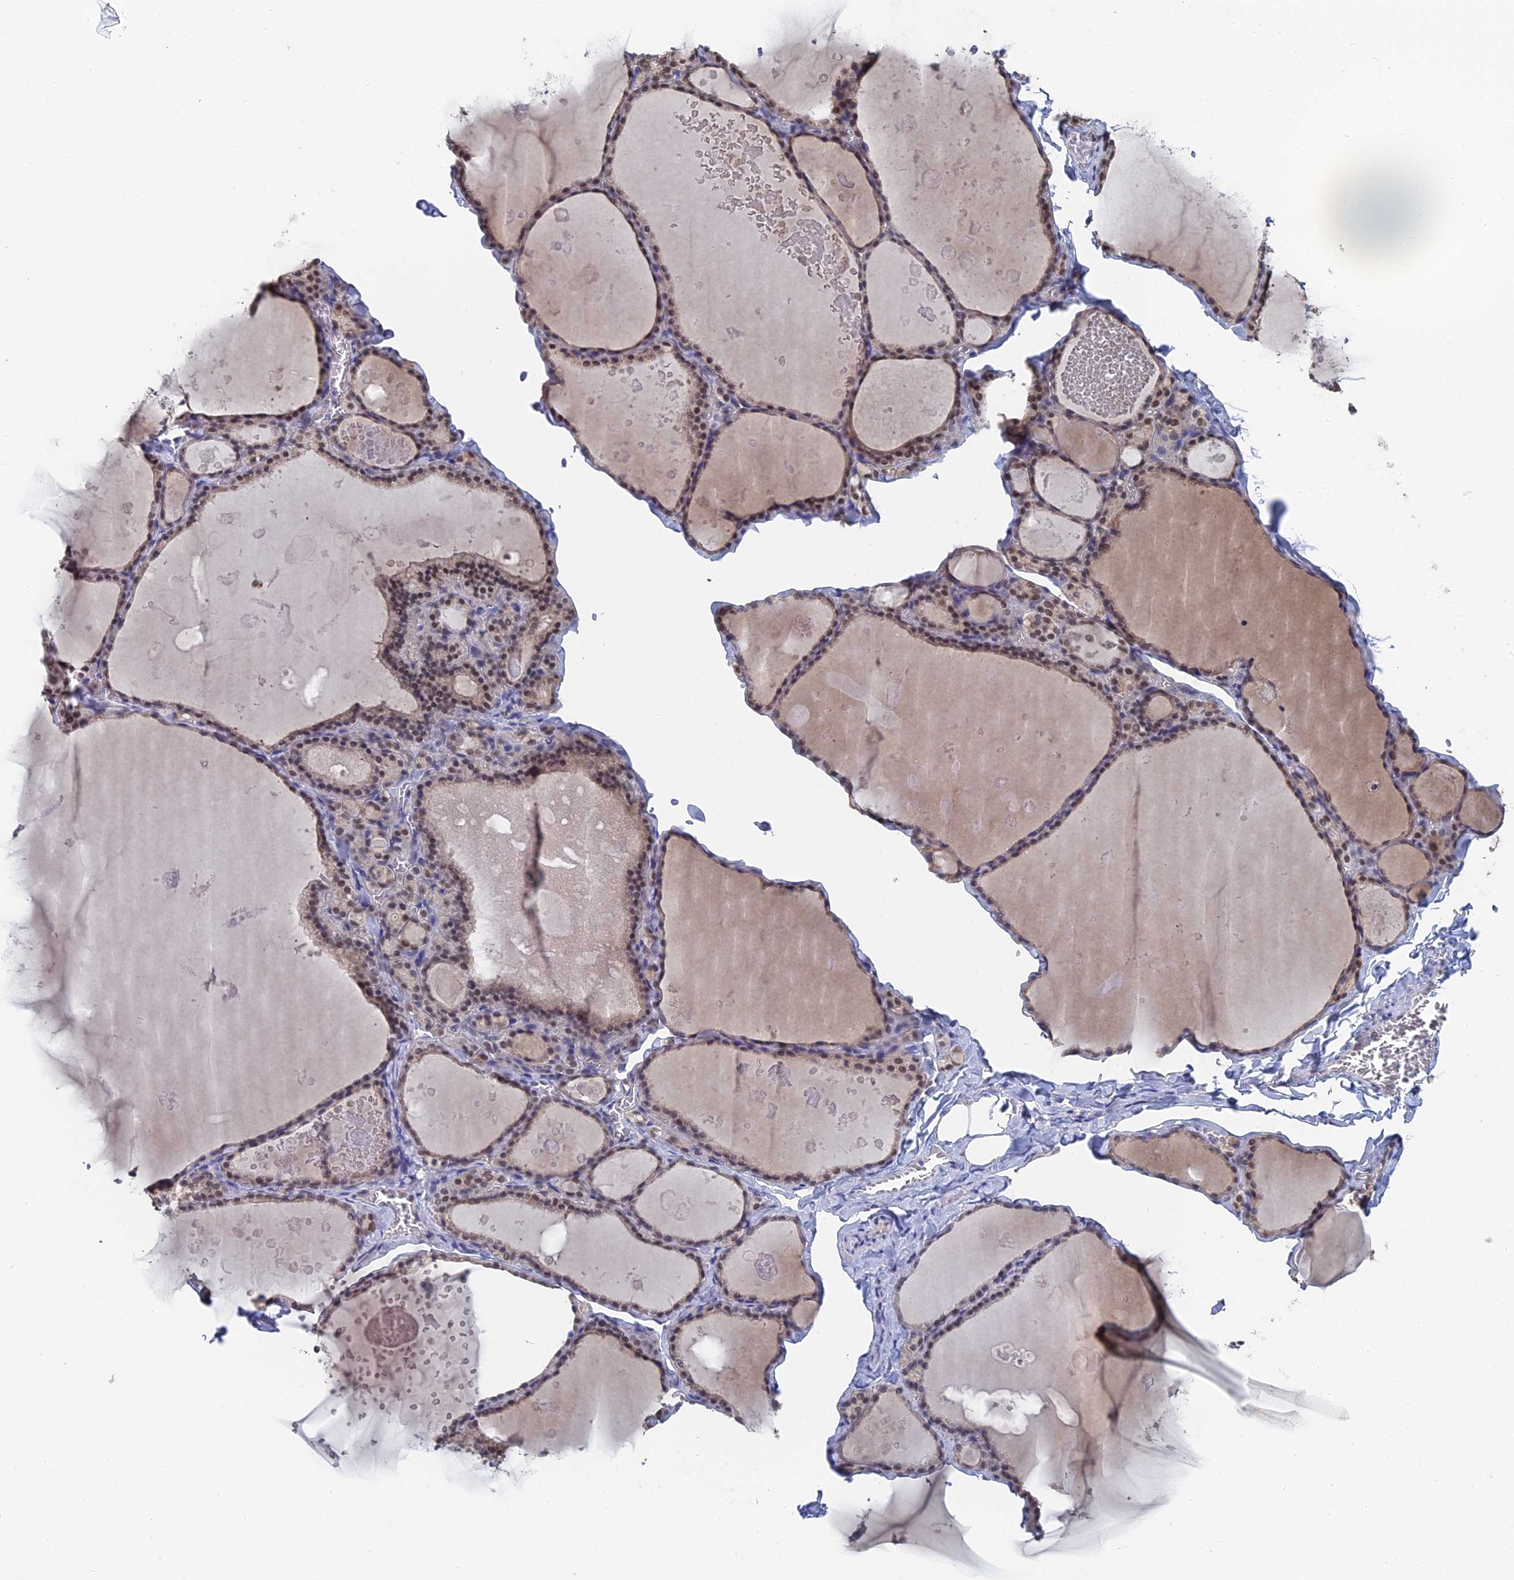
{"staining": {"intensity": "moderate", "quantity": "25%-75%", "location": "nuclear"}, "tissue": "thyroid gland", "cell_type": "Glandular cells", "image_type": "normal", "snomed": [{"axis": "morphology", "description": "Normal tissue, NOS"}, {"axis": "topography", "description": "Thyroid gland"}], "caption": "This image displays immunohistochemistry (IHC) staining of benign thyroid gland, with medium moderate nuclear expression in about 25%-75% of glandular cells.", "gene": "TSSC4", "patient": {"sex": "male", "age": 56}}